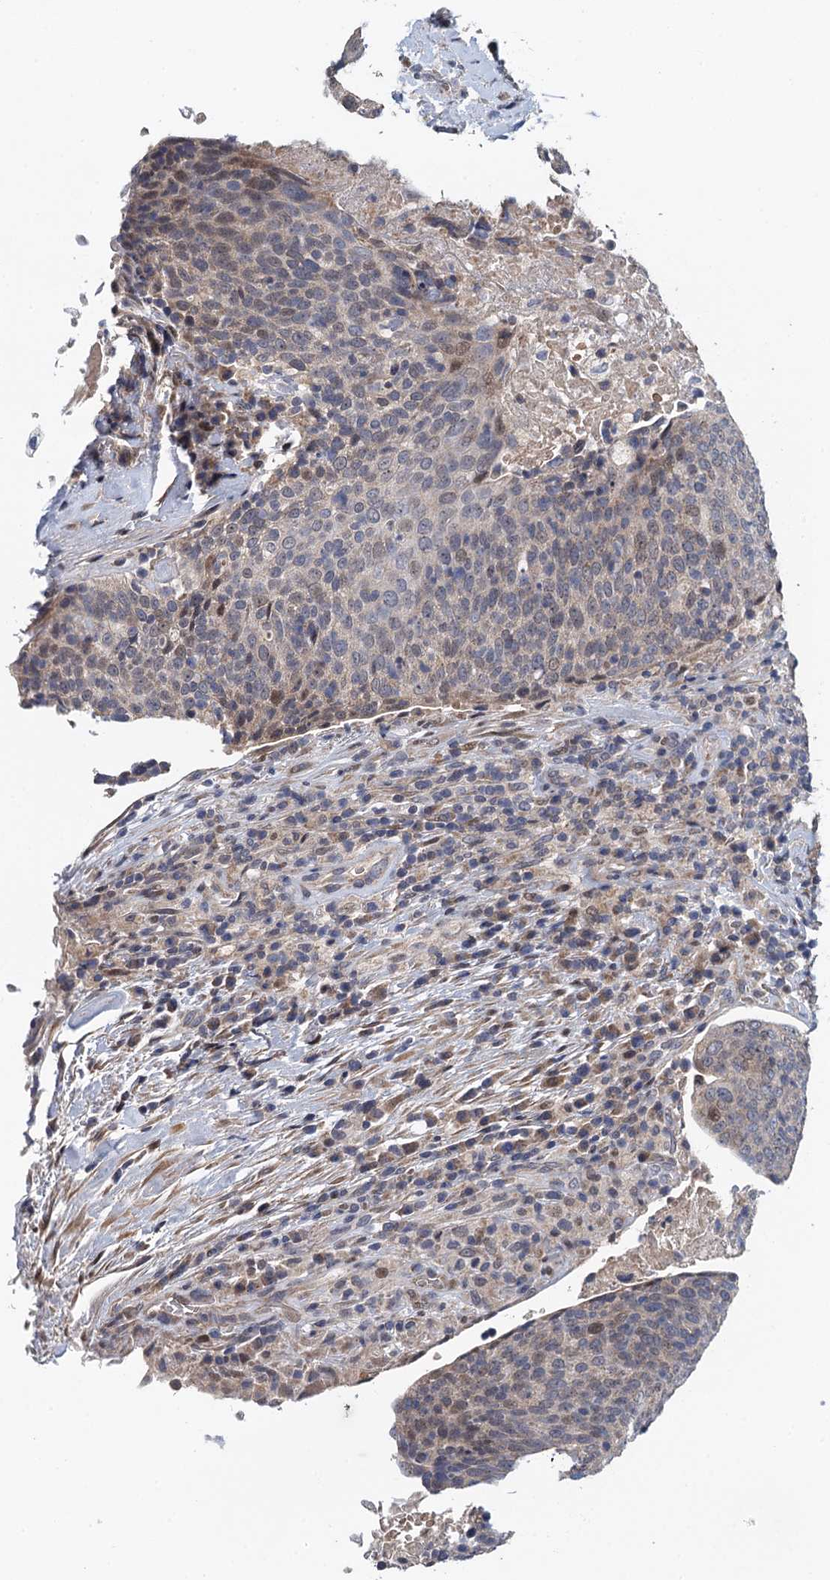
{"staining": {"intensity": "weak", "quantity": "<25%", "location": "nuclear"}, "tissue": "head and neck cancer", "cell_type": "Tumor cells", "image_type": "cancer", "snomed": [{"axis": "morphology", "description": "Squamous cell carcinoma, NOS"}, {"axis": "morphology", "description": "Squamous cell carcinoma, metastatic, NOS"}, {"axis": "topography", "description": "Lymph node"}, {"axis": "topography", "description": "Head-Neck"}], "caption": "Immunohistochemical staining of human metastatic squamous cell carcinoma (head and neck) shows no significant expression in tumor cells. The staining is performed using DAB (3,3'-diaminobenzidine) brown chromogen with nuclei counter-stained in using hematoxylin.", "gene": "MDM1", "patient": {"sex": "male", "age": 62}}